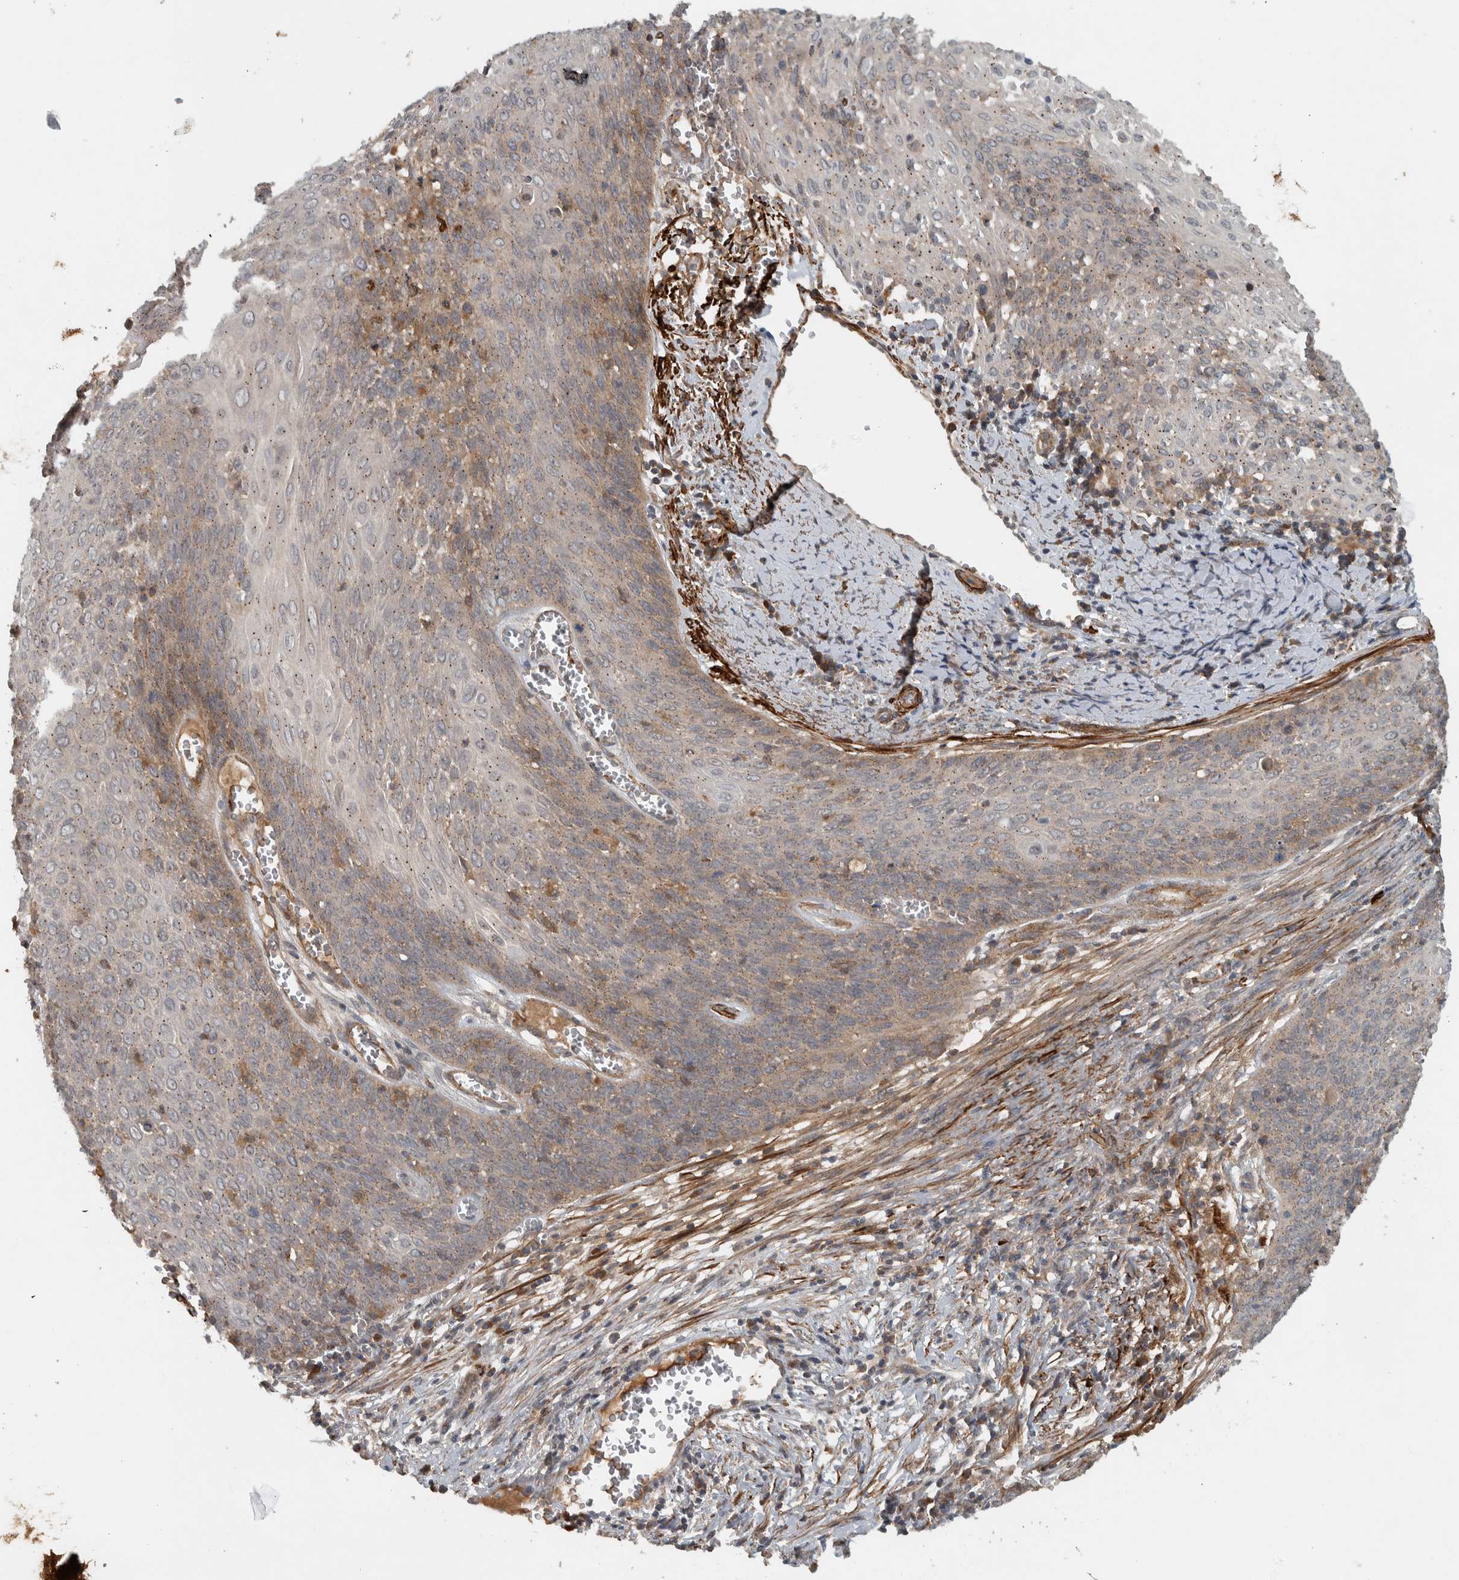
{"staining": {"intensity": "weak", "quantity": "<25%", "location": "cytoplasmic/membranous"}, "tissue": "cervical cancer", "cell_type": "Tumor cells", "image_type": "cancer", "snomed": [{"axis": "morphology", "description": "Squamous cell carcinoma, NOS"}, {"axis": "topography", "description": "Cervix"}], "caption": "Cervical cancer (squamous cell carcinoma) was stained to show a protein in brown. There is no significant positivity in tumor cells.", "gene": "LBHD1", "patient": {"sex": "female", "age": 39}}